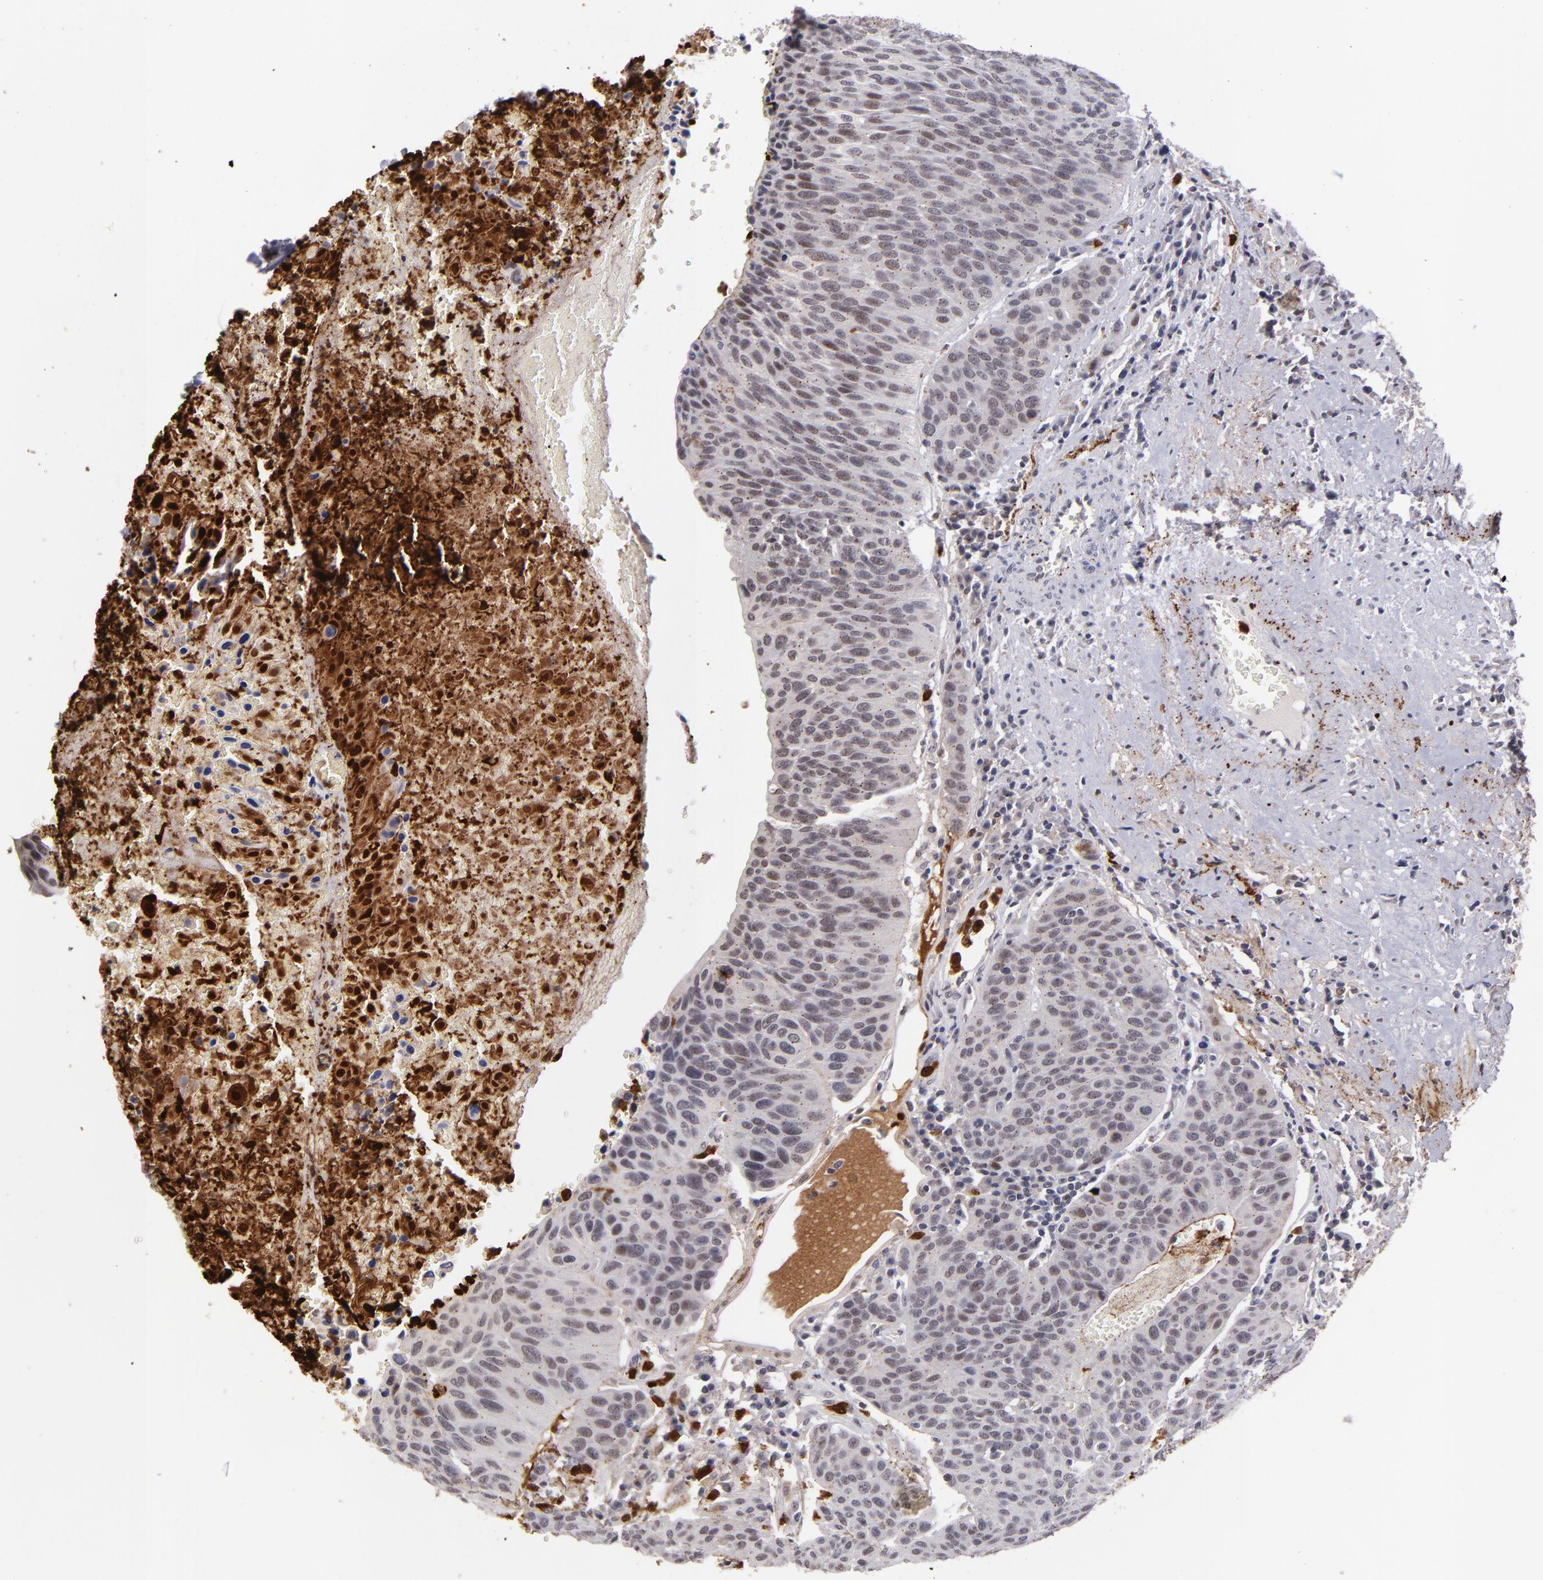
{"staining": {"intensity": "weak", "quantity": "25%-75%", "location": "nuclear"}, "tissue": "urothelial cancer", "cell_type": "Tumor cells", "image_type": "cancer", "snomed": [{"axis": "morphology", "description": "Urothelial carcinoma, High grade"}, {"axis": "topography", "description": "Urinary bladder"}], "caption": "A brown stain shows weak nuclear positivity of a protein in human urothelial cancer tumor cells.", "gene": "RXRG", "patient": {"sex": "male", "age": 66}}